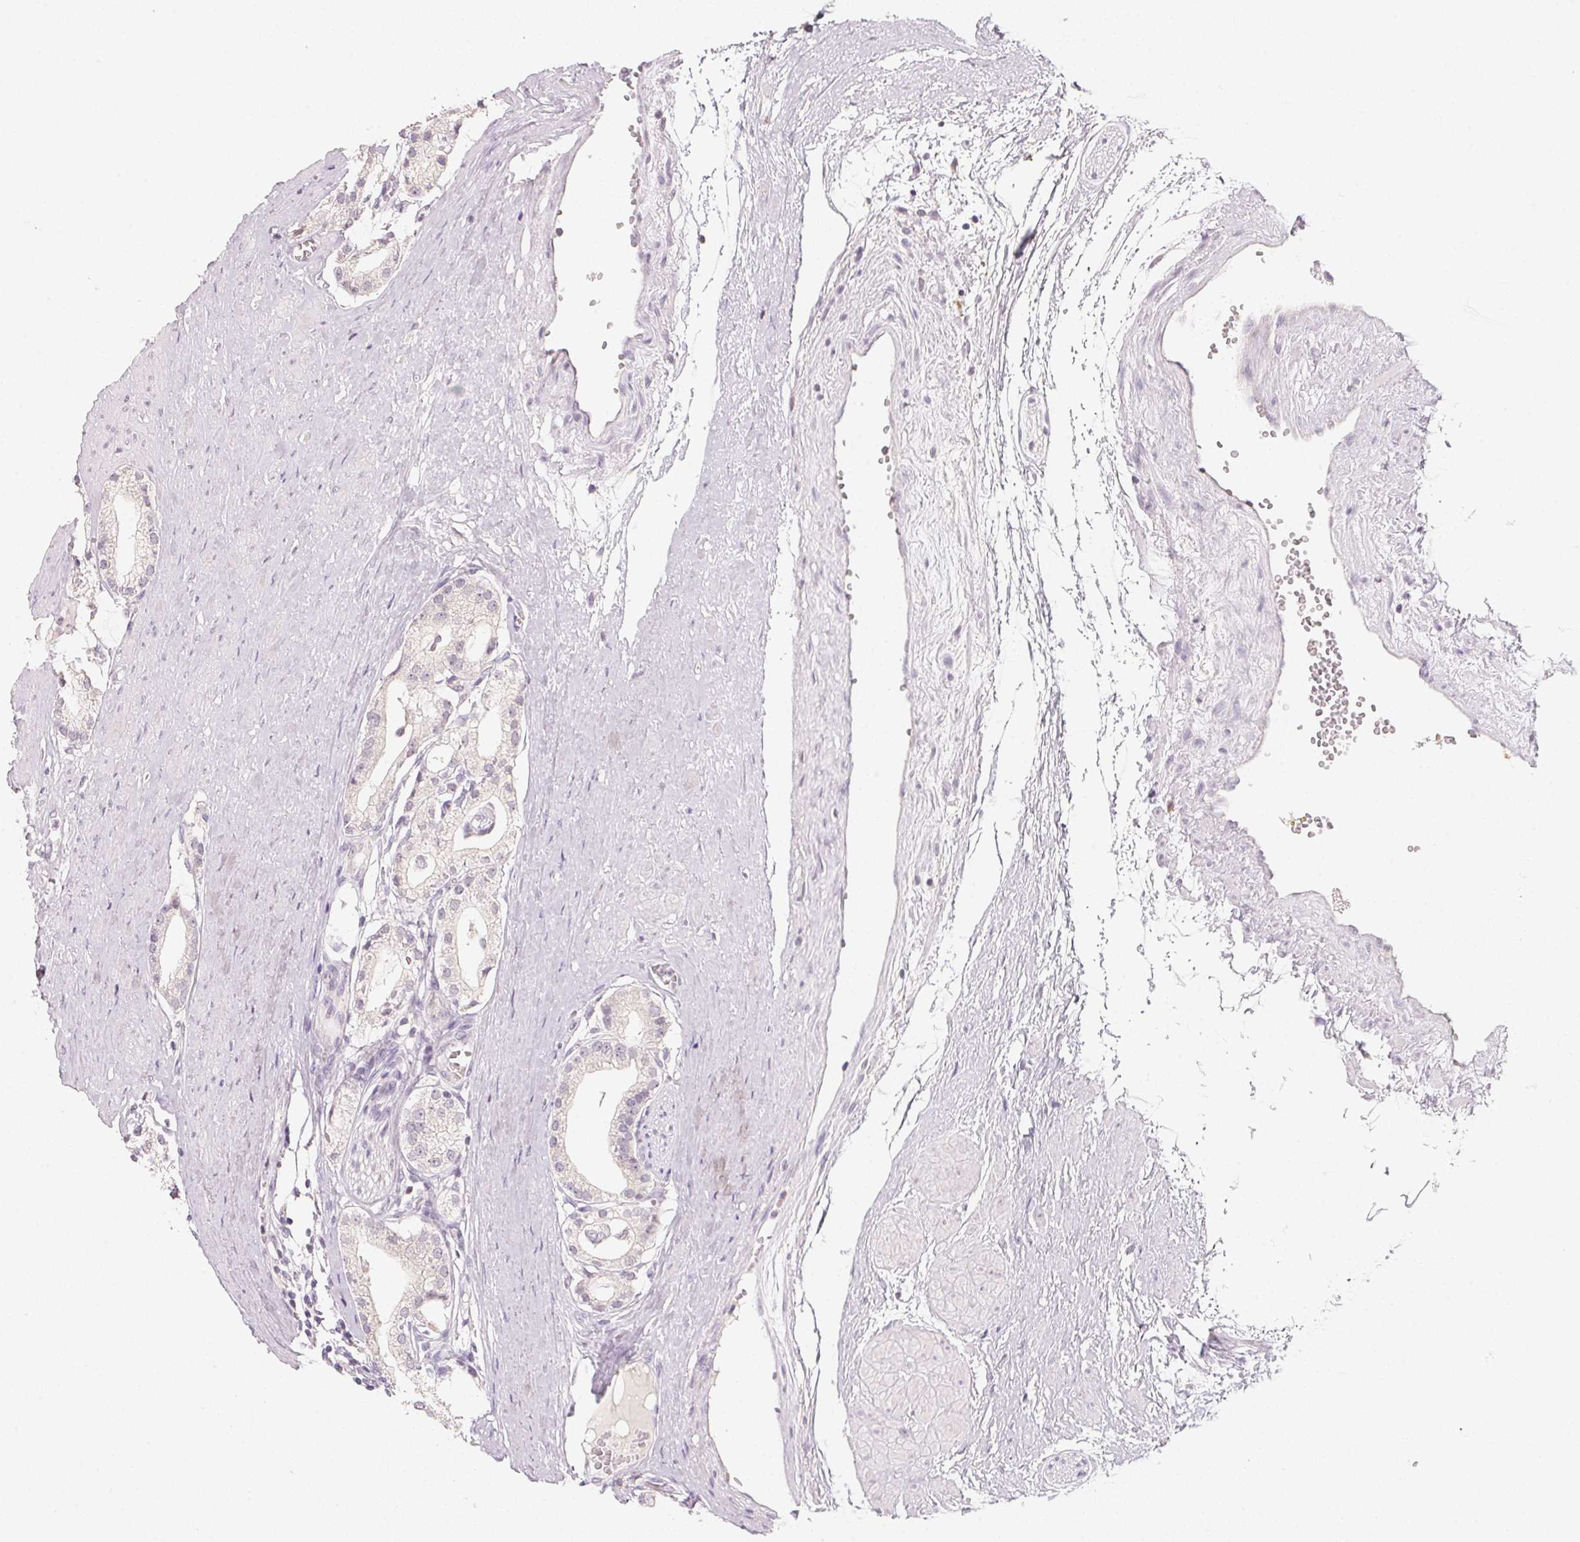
{"staining": {"intensity": "negative", "quantity": "none", "location": "none"}, "tissue": "prostate cancer", "cell_type": "Tumor cells", "image_type": "cancer", "snomed": [{"axis": "morphology", "description": "Adenocarcinoma, High grade"}, {"axis": "topography", "description": "Prostate"}], "caption": "Immunohistochemistry histopathology image of prostate cancer (high-grade adenocarcinoma) stained for a protein (brown), which demonstrates no staining in tumor cells.", "gene": "ANKRD31", "patient": {"sex": "male", "age": 71}}